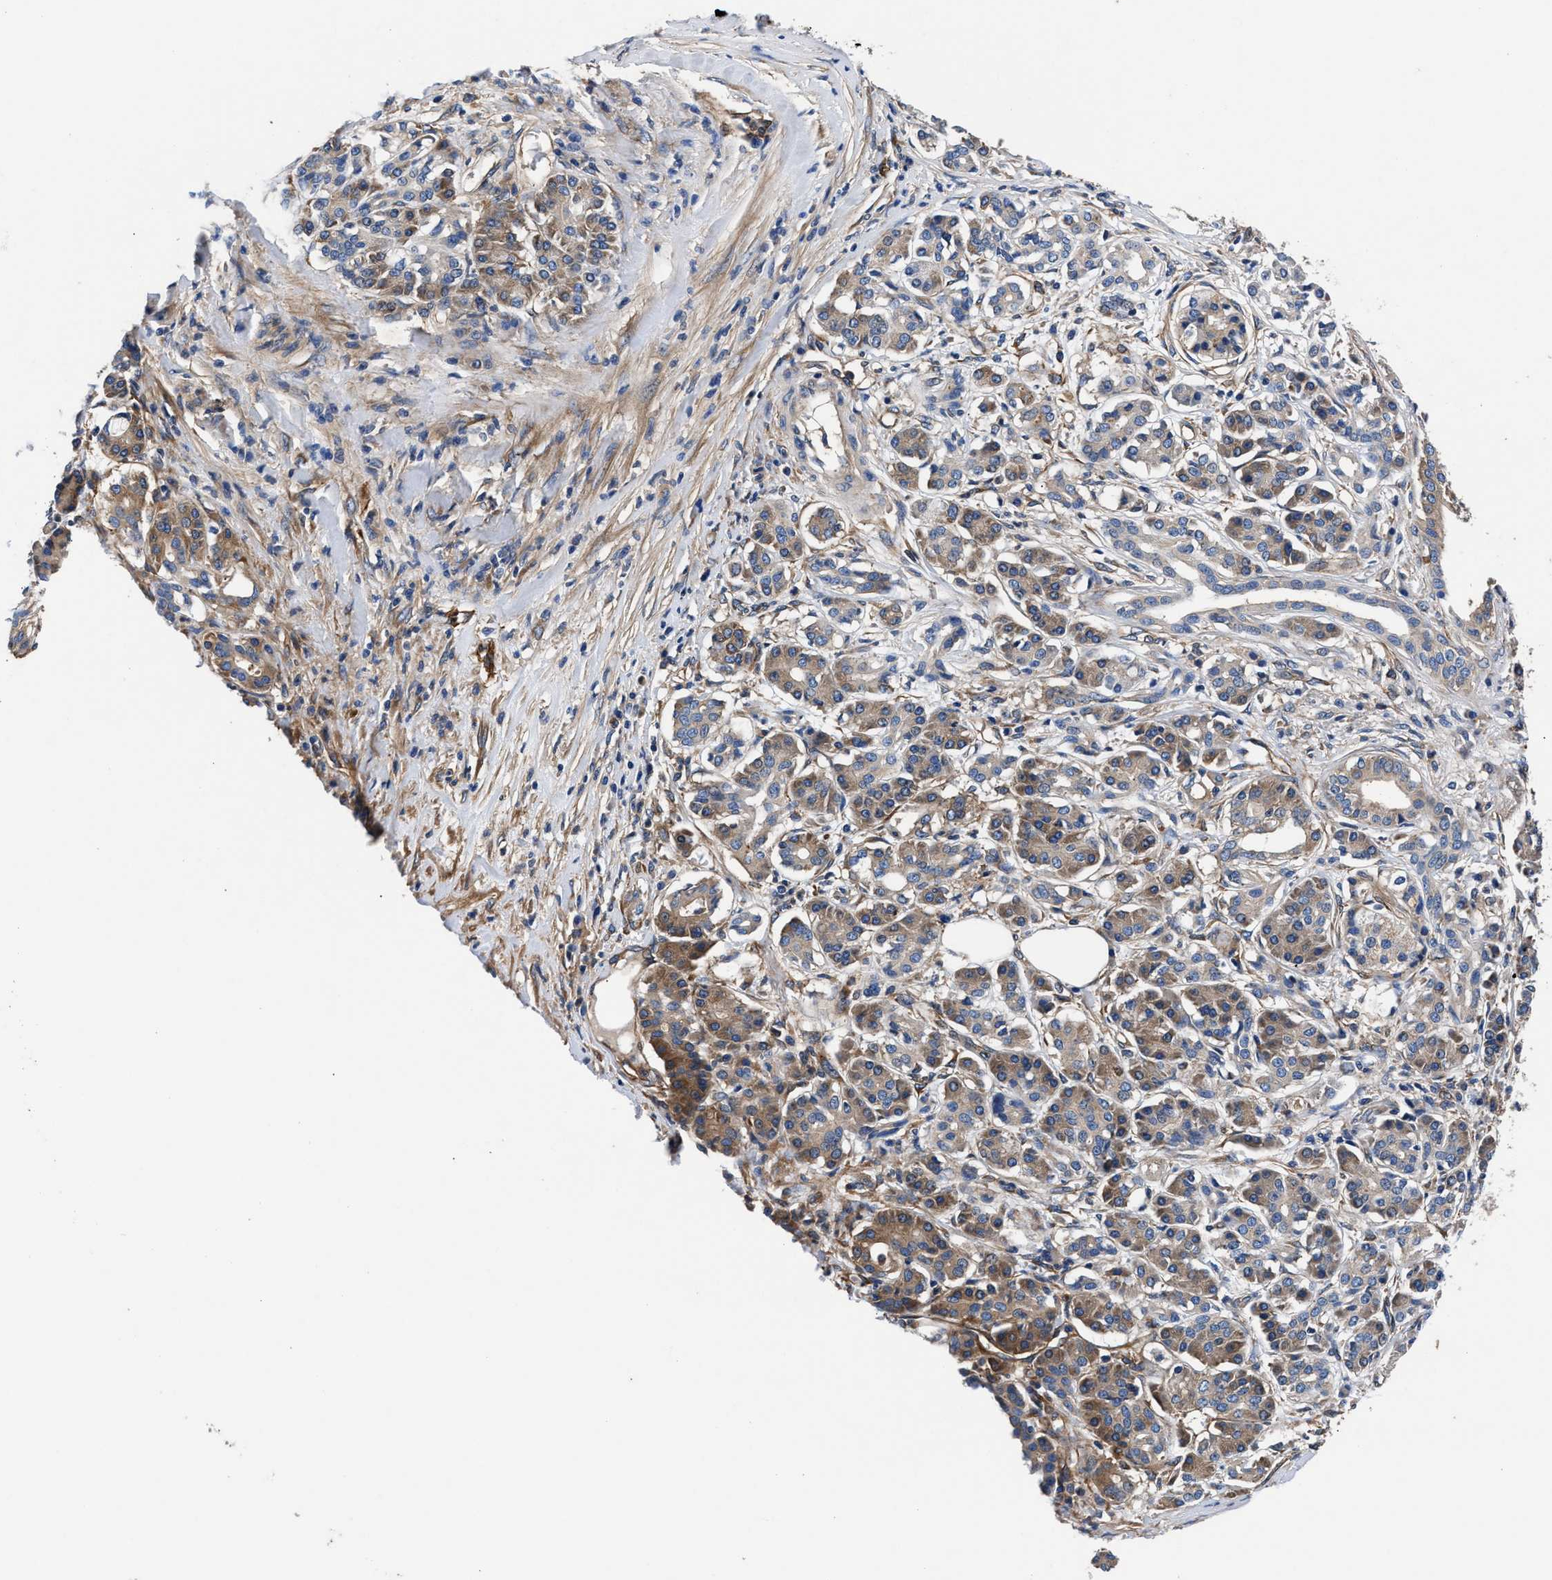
{"staining": {"intensity": "moderate", "quantity": "25%-75%", "location": "cytoplasmic/membranous"}, "tissue": "pancreatic cancer", "cell_type": "Tumor cells", "image_type": "cancer", "snomed": [{"axis": "morphology", "description": "Adenocarcinoma, NOS"}, {"axis": "topography", "description": "Pancreas"}], "caption": "Protein expression analysis of human adenocarcinoma (pancreatic) reveals moderate cytoplasmic/membranous expression in approximately 25%-75% of tumor cells.", "gene": "SH3GL1", "patient": {"sex": "female", "age": 56}}